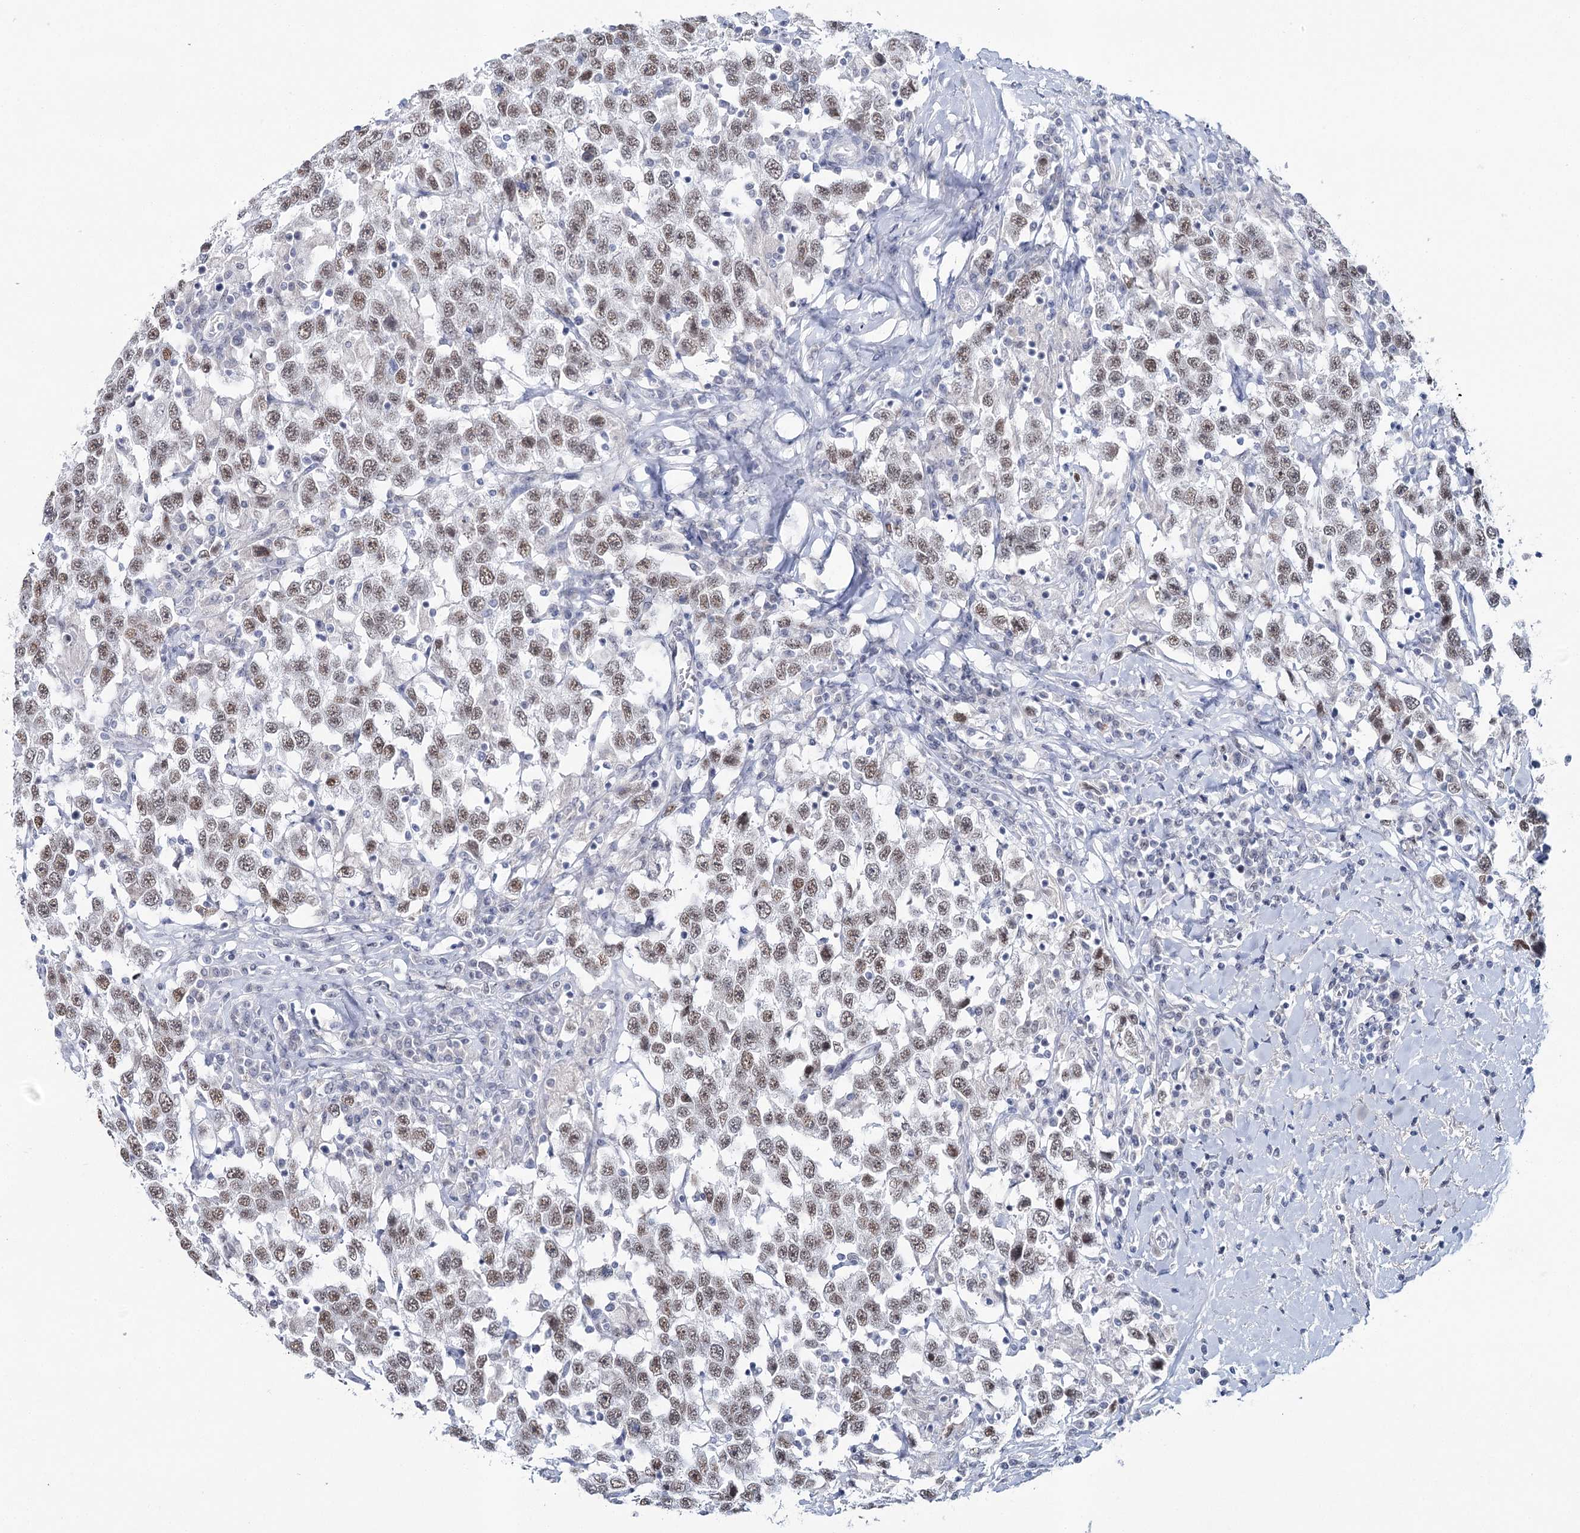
{"staining": {"intensity": "moderate", "quantity": ">75%", "location": "nuclear"}, "tissue": "testis cancer", "cell_type": "Tumor cells", "image_type": "cancer", "snomed": [{"axis": "morphology", "description": "Seminoma, NOS"}, {"axis": "topography", "description": "Testis"}], "caption": "There is medium levels of moderate nuclear positivity in tumor cells of seminoma (testis), as demonstrated by immunohistochemical staining (brown color).", "gene": "ZC3H8", "patient": {"sex": "male", "age": 41}}